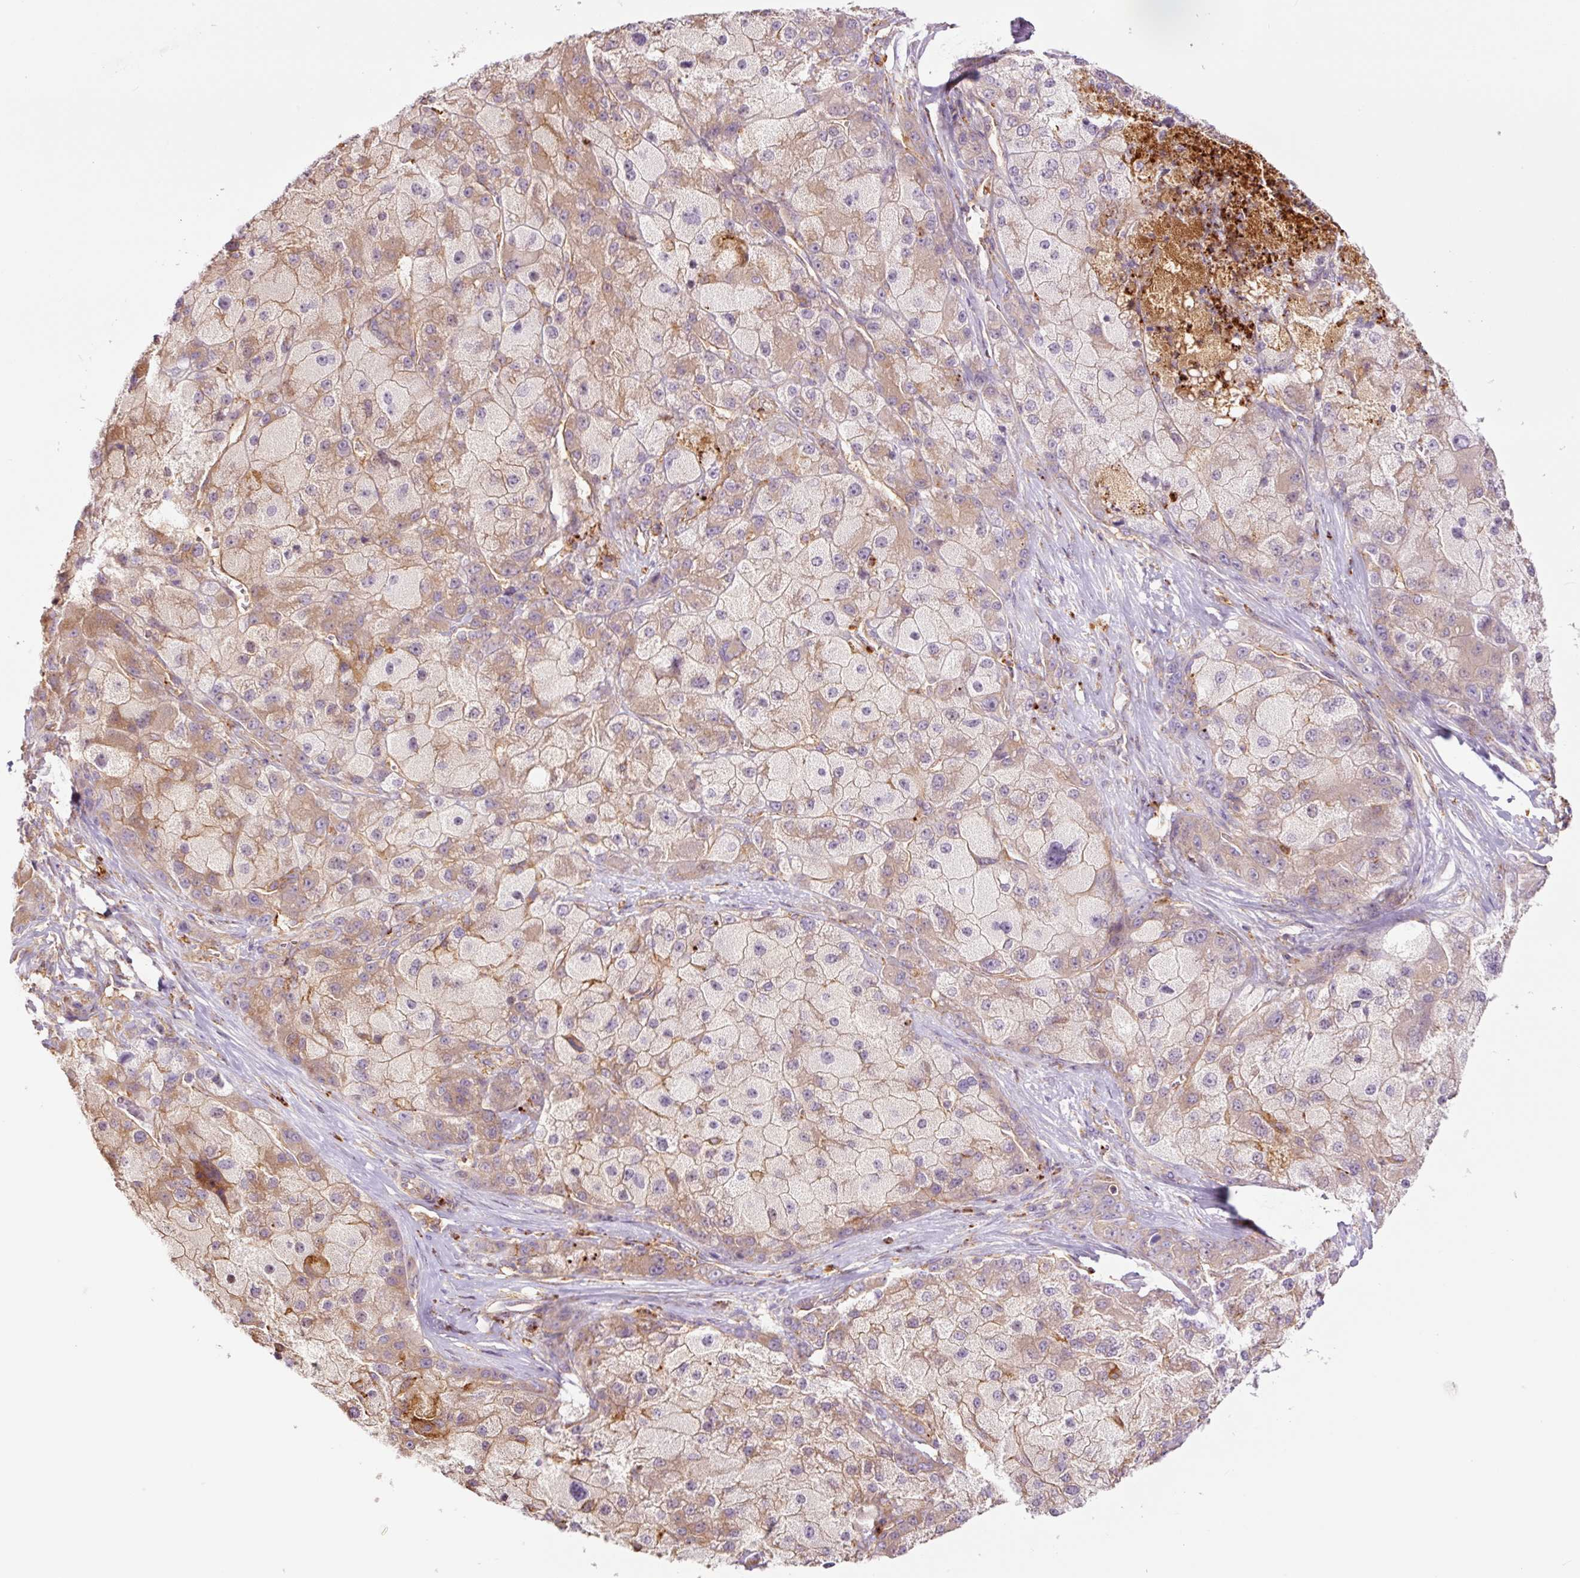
{"staining": {"intensity": "moderate", "quantity": "25%-75%", "location": "cytoplasmic/membranous"}, "tissue": "liver cancer", "cell_type": "Tumor cells", "image_type": "cancer", "snomed": [{"axis": "morphology", "description": "Carcinoma, Hepatocellular, NOS"}, {"axis": "topography", "description": "Liver"}], "caption": "Liver cancer was stained to show a protein in brown. There is medium levels of moderate cytoplasmic/membranous staining in about 25%-75% of tumor cells.", "gene": "SH2D6", "patient": {"sex": "male", "age": 67}}